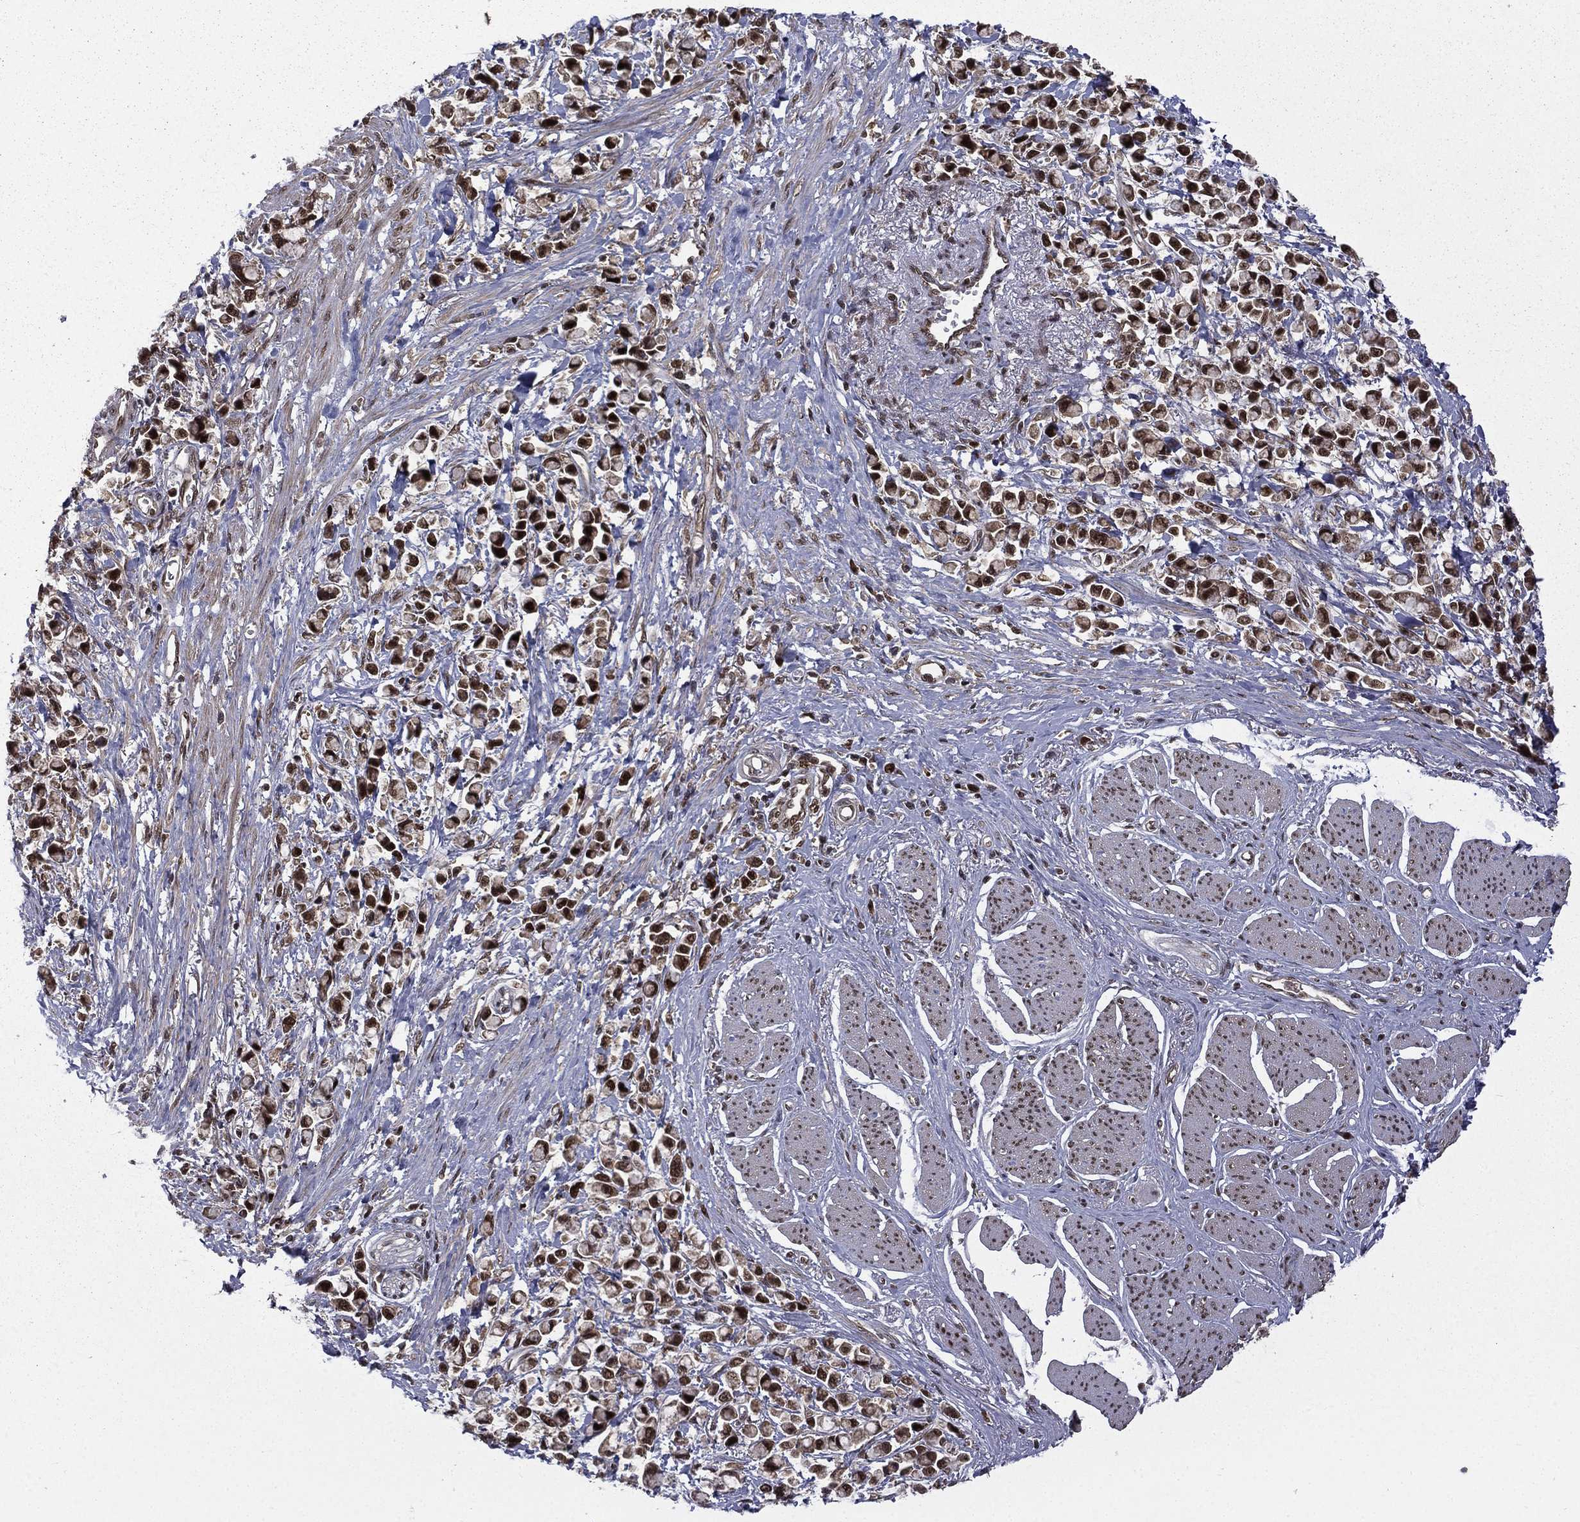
{"staining": {"intensity": "strong", "quantity": ">75%", "location": "nuclear"}, "tissue": "stomach cancer", "cell_type": "Tumor cells", "image_type": "cancer", "snomed": [{"axis": "morphology", "description": "Adenocarcinoma, NOS"}, {"axis": "topography", "description": "Stomach"}], "caption": "Strong nuclear positivity is identified in approximately >75% of tumor cells in stomach adenocarcinoma.", "gene": "JMJD6", "patient": {"sex": "female", "age": 81}}